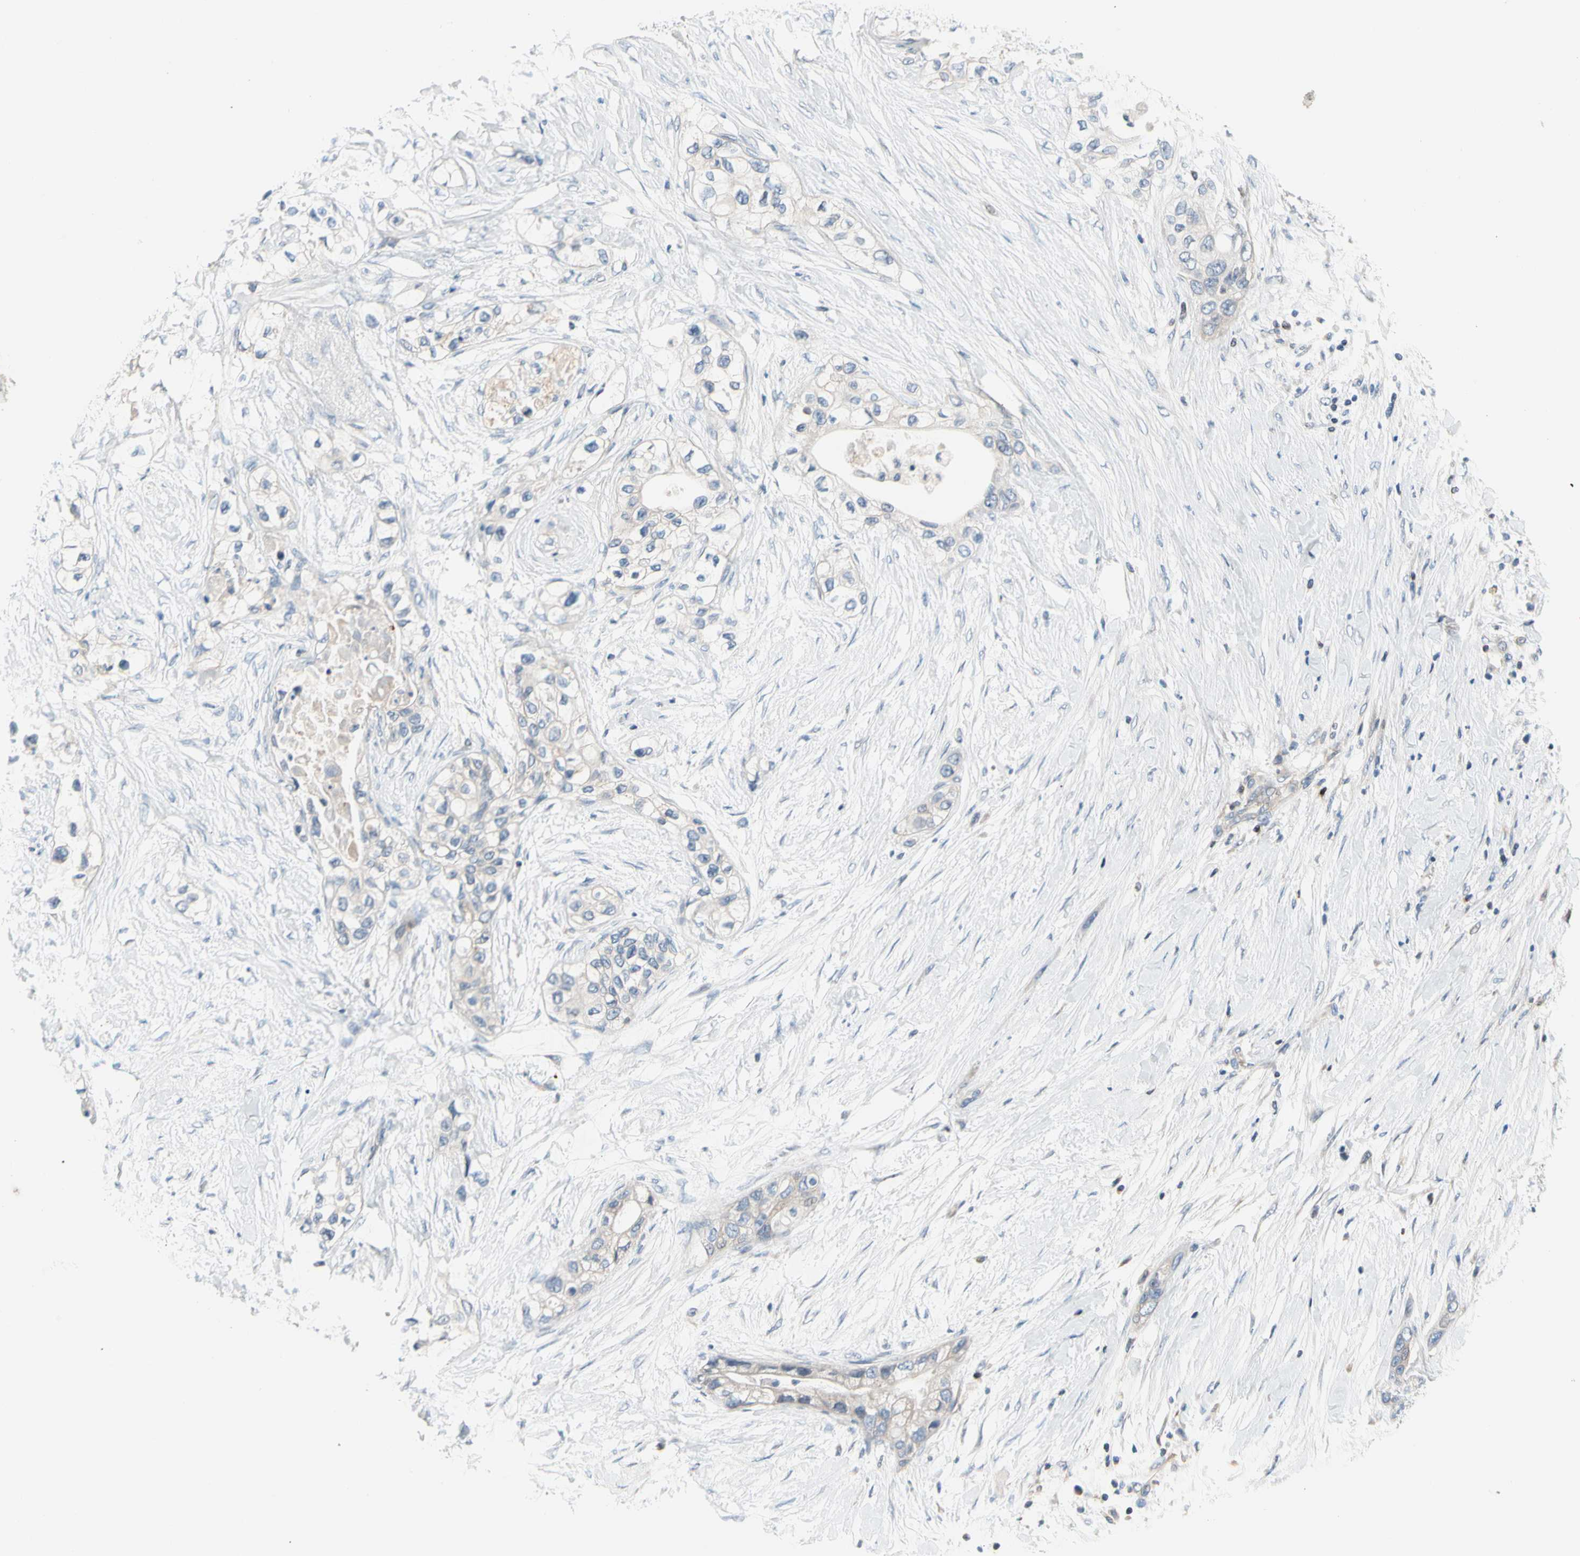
{"staining": {"intensity": "negative", "quantity": "none", "location": "none"}, "tissue": "pancreatic cancer", "cell_type": "Tumor cells", "image_type": "cancer", "snomed": [{"axis": "morphology", "description": "Adenocarcinoma, NOS"}, {"axis": "topography", "description": "Pancreas"}], "caption": "An immunohistochemistry photomicrograph of pancreatic adenocarcinoma is shown. There is no staining in tumor cells of pancreatic adenocarcinoma.", "gene": "MAP3K3", "patient": {"sex": "female", "age": 70}}